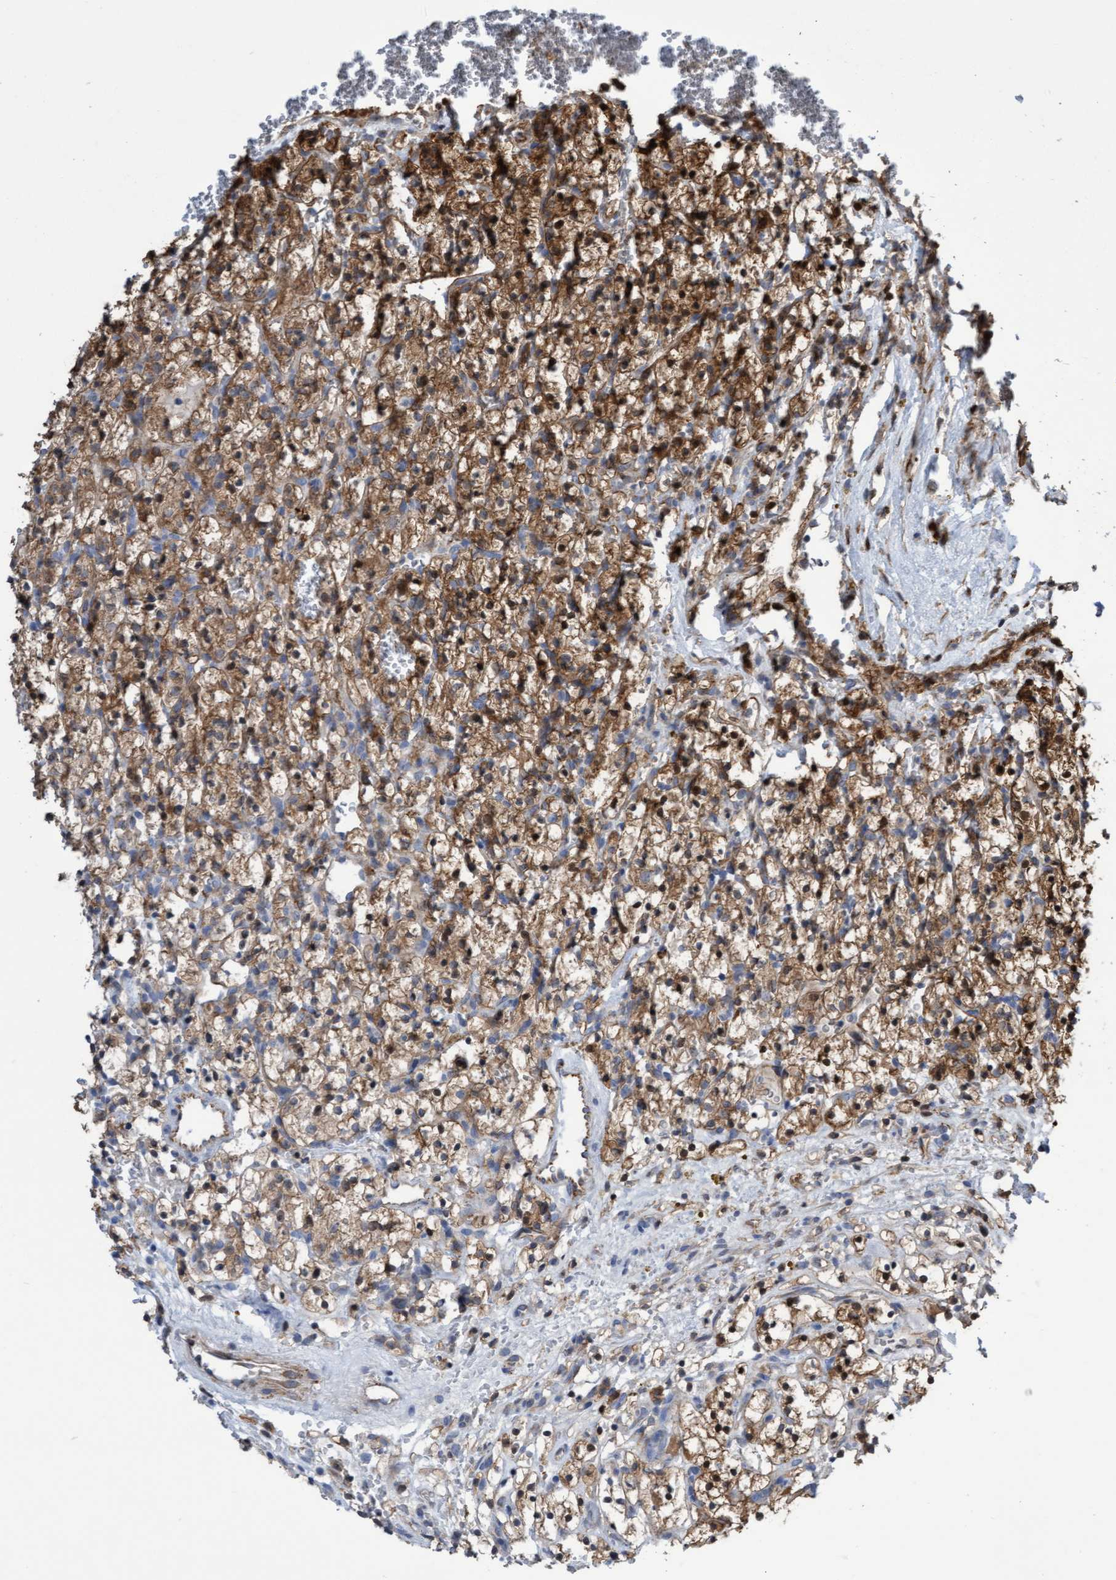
{"staining": {"intensity": "moderate", "quantity": ">75%", "location": "cytoplasmic/membranous"}, "tissue": "renal cancer", "cell_type": "Tumor cells", "image_type": "cancer", "snomed": [{"axis": "morphology", "description": "Adenocarcinoma, NOS"}, {"axis": "topography", "description": "Kidney"}], "caption": "Approximately >75% of tumor cells in adenocarcinoma (renal) display moderate cytoplasmic/membranous protein staining as visualized by brown immunohistochemical staining.", "gene": "ITFG1", "patient": {"sex": "female", "age": 57}}